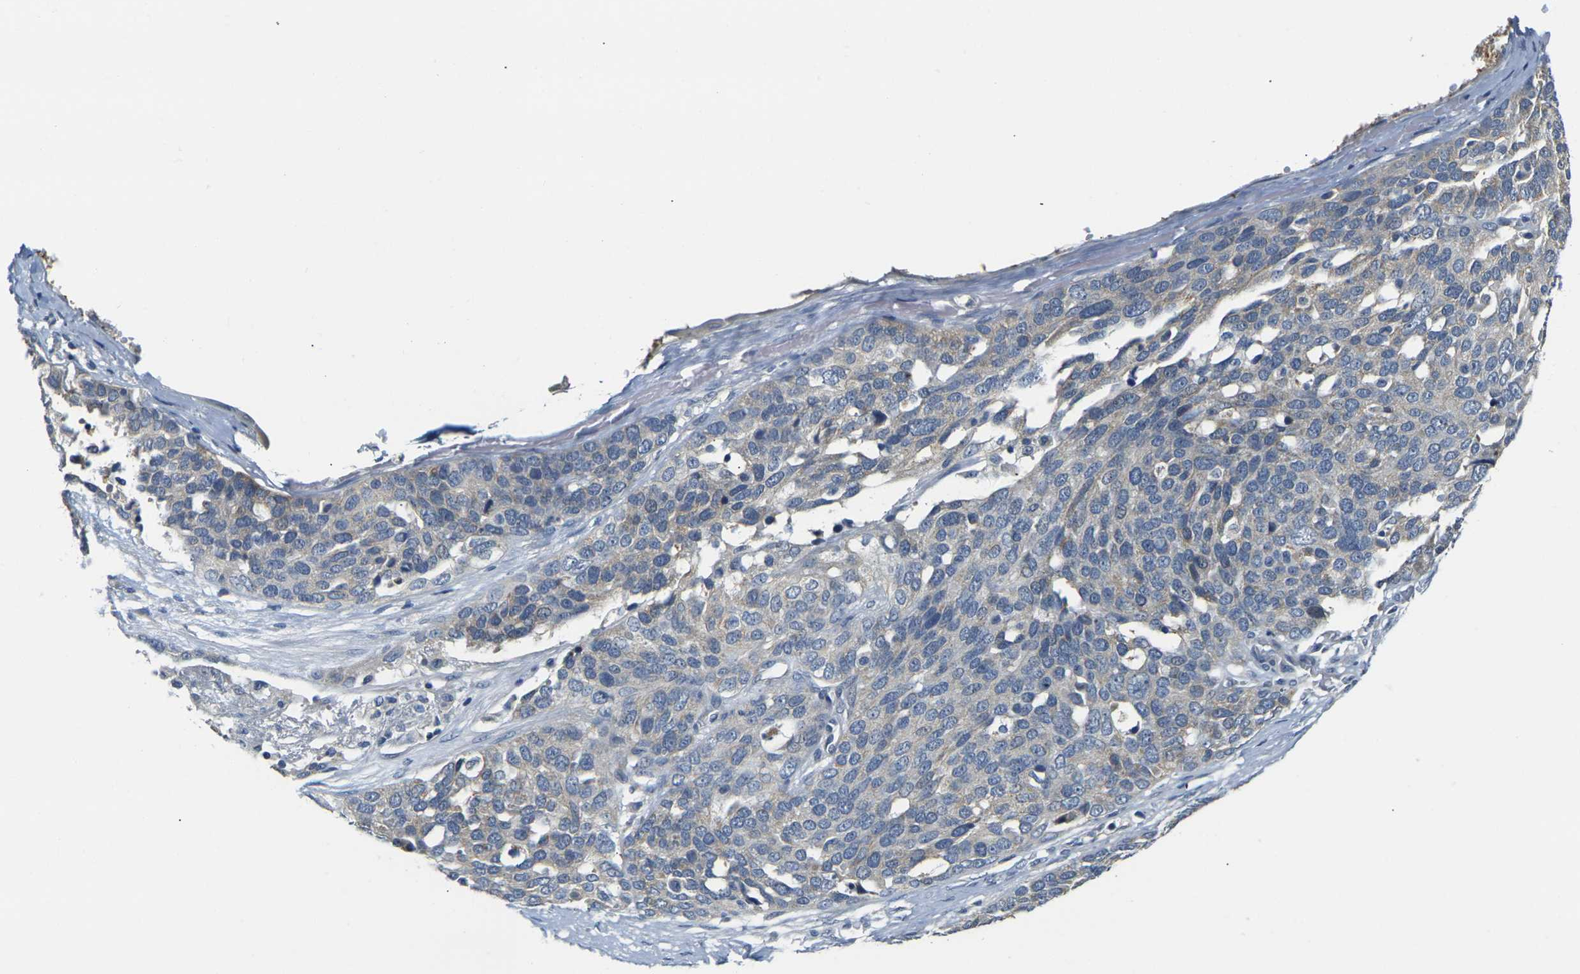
{"staining": {"intensity": "weak", "quantity": "25%-75%", "location": "cytoplasmic/membranous"}, "tissue": "ovarian cancer", "cell_type": "Tumor cells", "image_type": "cancer", "snomed": [{"axis": "morphology", "description": "Cystadenocarcinoma, serous, NOS"}, {"axis": "topography", "description": "Ovary"}], "caption": "Immunohistochemical staining of human serous cystadenocarcinoma (ovarian) demonstrates low levels of weak cytoplasmic/membranous protein positivity in approximately 25%-75% of tumor cells. The staining is performed using DAB brown chromogen to label protein expression. The nuclei are counter-stained blue using hematoxylin.", "gene": "SHISAL2B", "patient": {"sex": "female", "age": 44}}